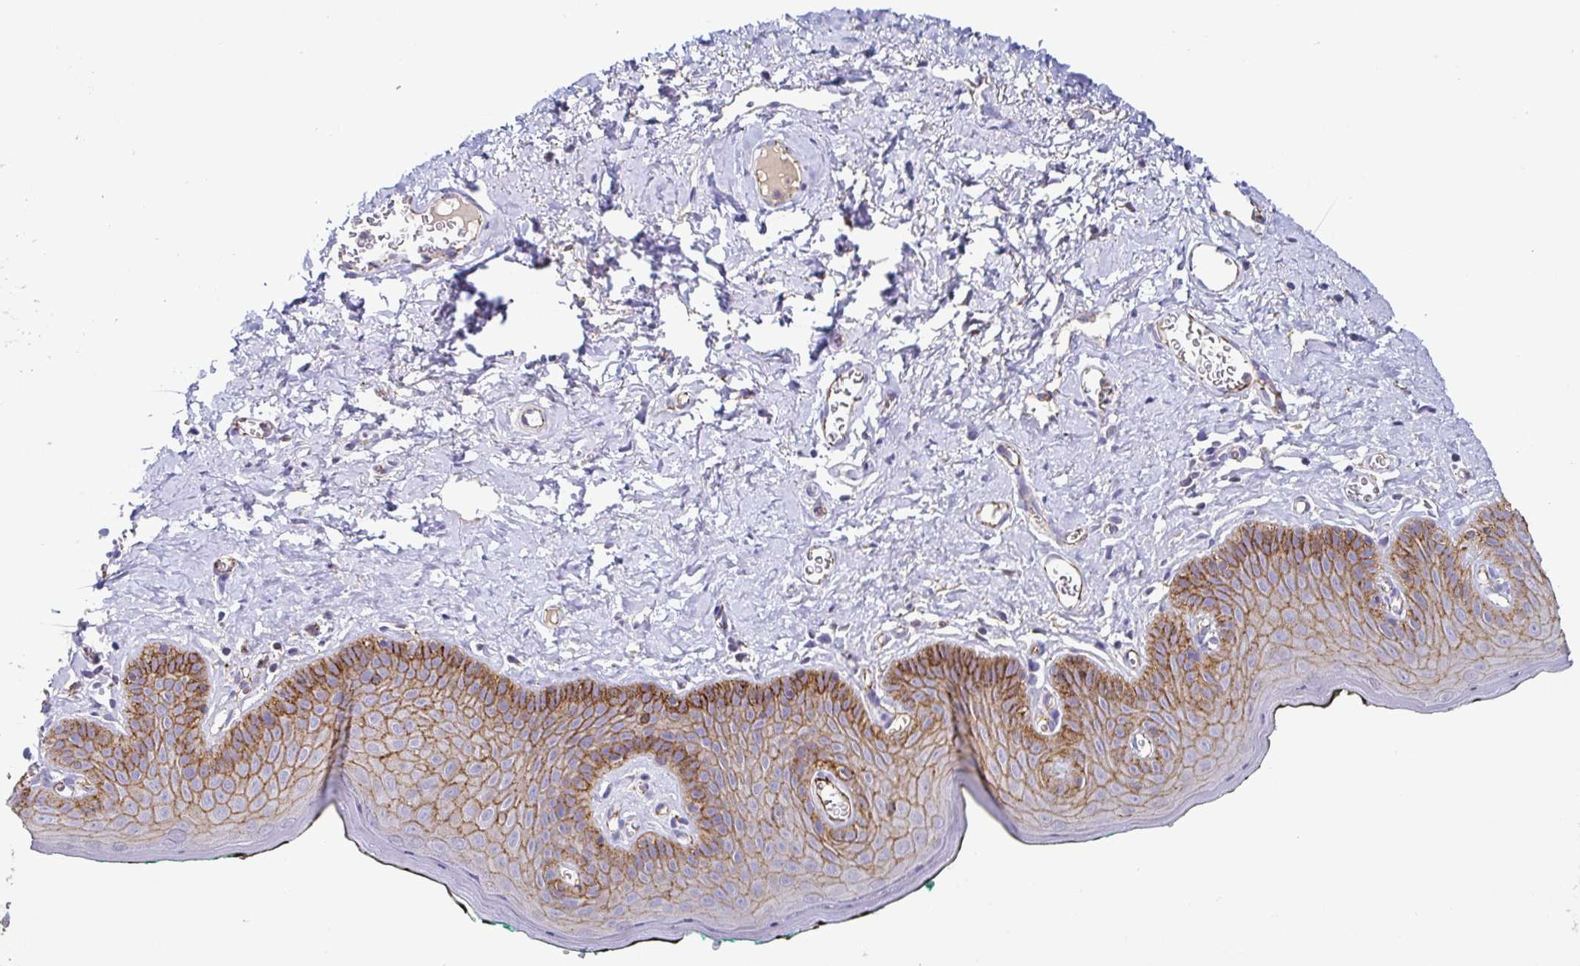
{"staining": {"intensity": "moderate", "quantity": ">75%", "location": "cytoplasmic/membranous"}, "tissue": "skin", "cell_type": "Epidermal cells", "image_type": "normal", "snomed": [{"axis": "morphology", "description": "Normal tissue, NOS"}, {"axis": "topography", "description": "Vulva"}, {"axis": "topography", "description": "Peripheral nerve tissue"}], "caption": "Normal skin shows moderate cytoplasmic/membranous positivity in about >75% of epidermal cells Nuclei are stained in blue..", "gene": "PIWIL3", "patient": {"sex": "female", "age": 66}}